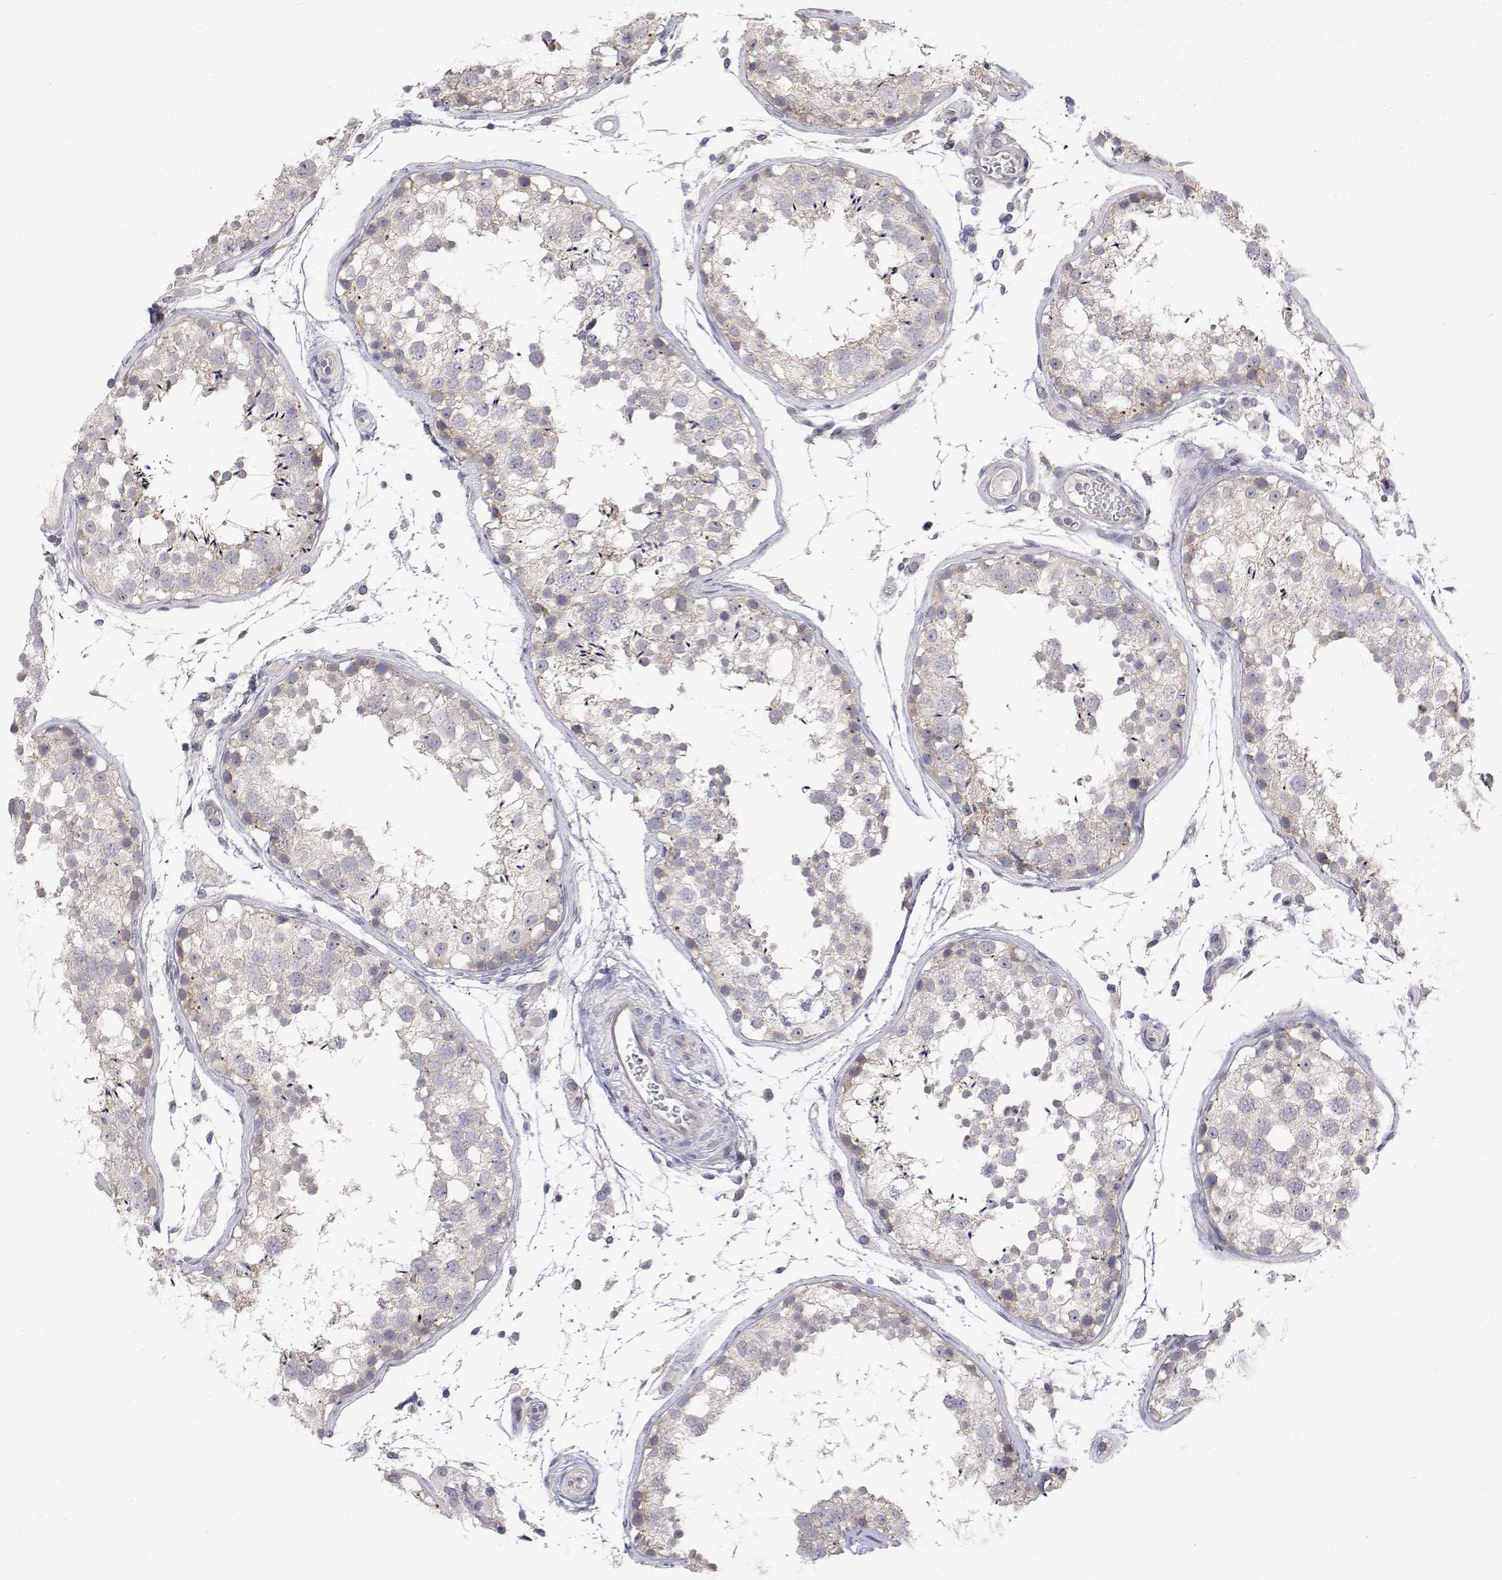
{"staining": {"intensity": "negative", "quantity": "none", "location": "none"}, "tissue": "testis", "cell_type": "Cells in seminiferous ducts", "image_type": "normal", "snomed": [{"axis": "morphology", "description": "Normal tissue, NOS"}, {"axis": "topography", "description": "Testis"}], "caption": "Immunohistochemistry (IHC) of unremarkable human testis exhibits no positivity in cells in seminiferous ducts.", "gene": "MYPN", "patient": {"sex": "male", "age": 29}}